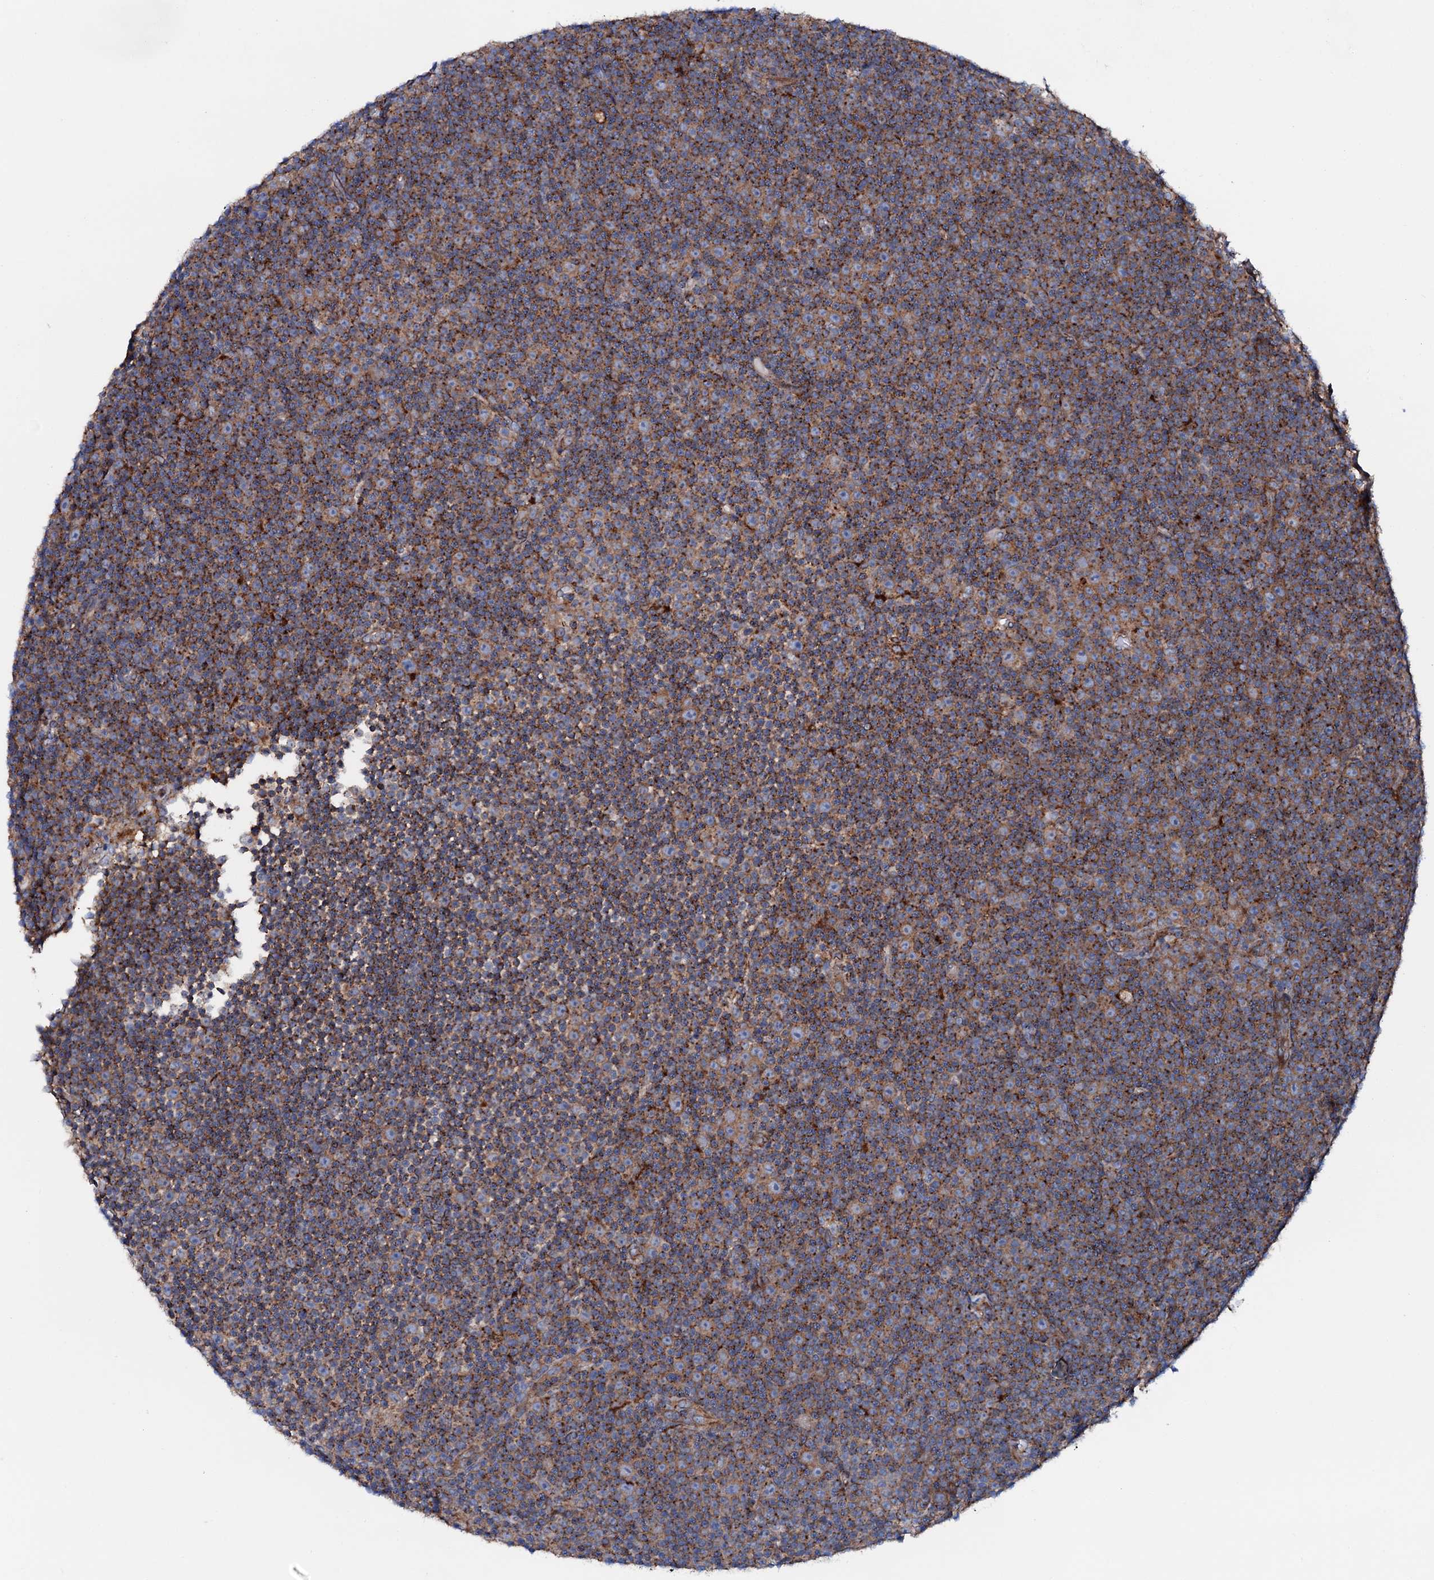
{"staining": {"intensity": "moderate", "quantity": ">75%", "location": "cytoplasmic/membranous"}, "tissue": "lymphoma", "cell_type": "Tumor cells", "image_type": "cancer", "snomed": [{"axis": "morphology", "description": "Malignant lymphoma, non-Hodgkin's type, Low grade"}, {"axis": "topography", "description": "Lymph node"}], "caption": "A high-resolution photomicrograph shows immunohistochemistry (IHC) staining of low-grade malignant lymphoma, non-Hodgkin's type, which reveals moderate cytoplasmic/membranous expression in approximately >75% of tumor cells. (Brightfield microscopy of DAB IHC at high magnification).", "gene": "P2RX4", "patient": {"sex": "female", "age": 67}}